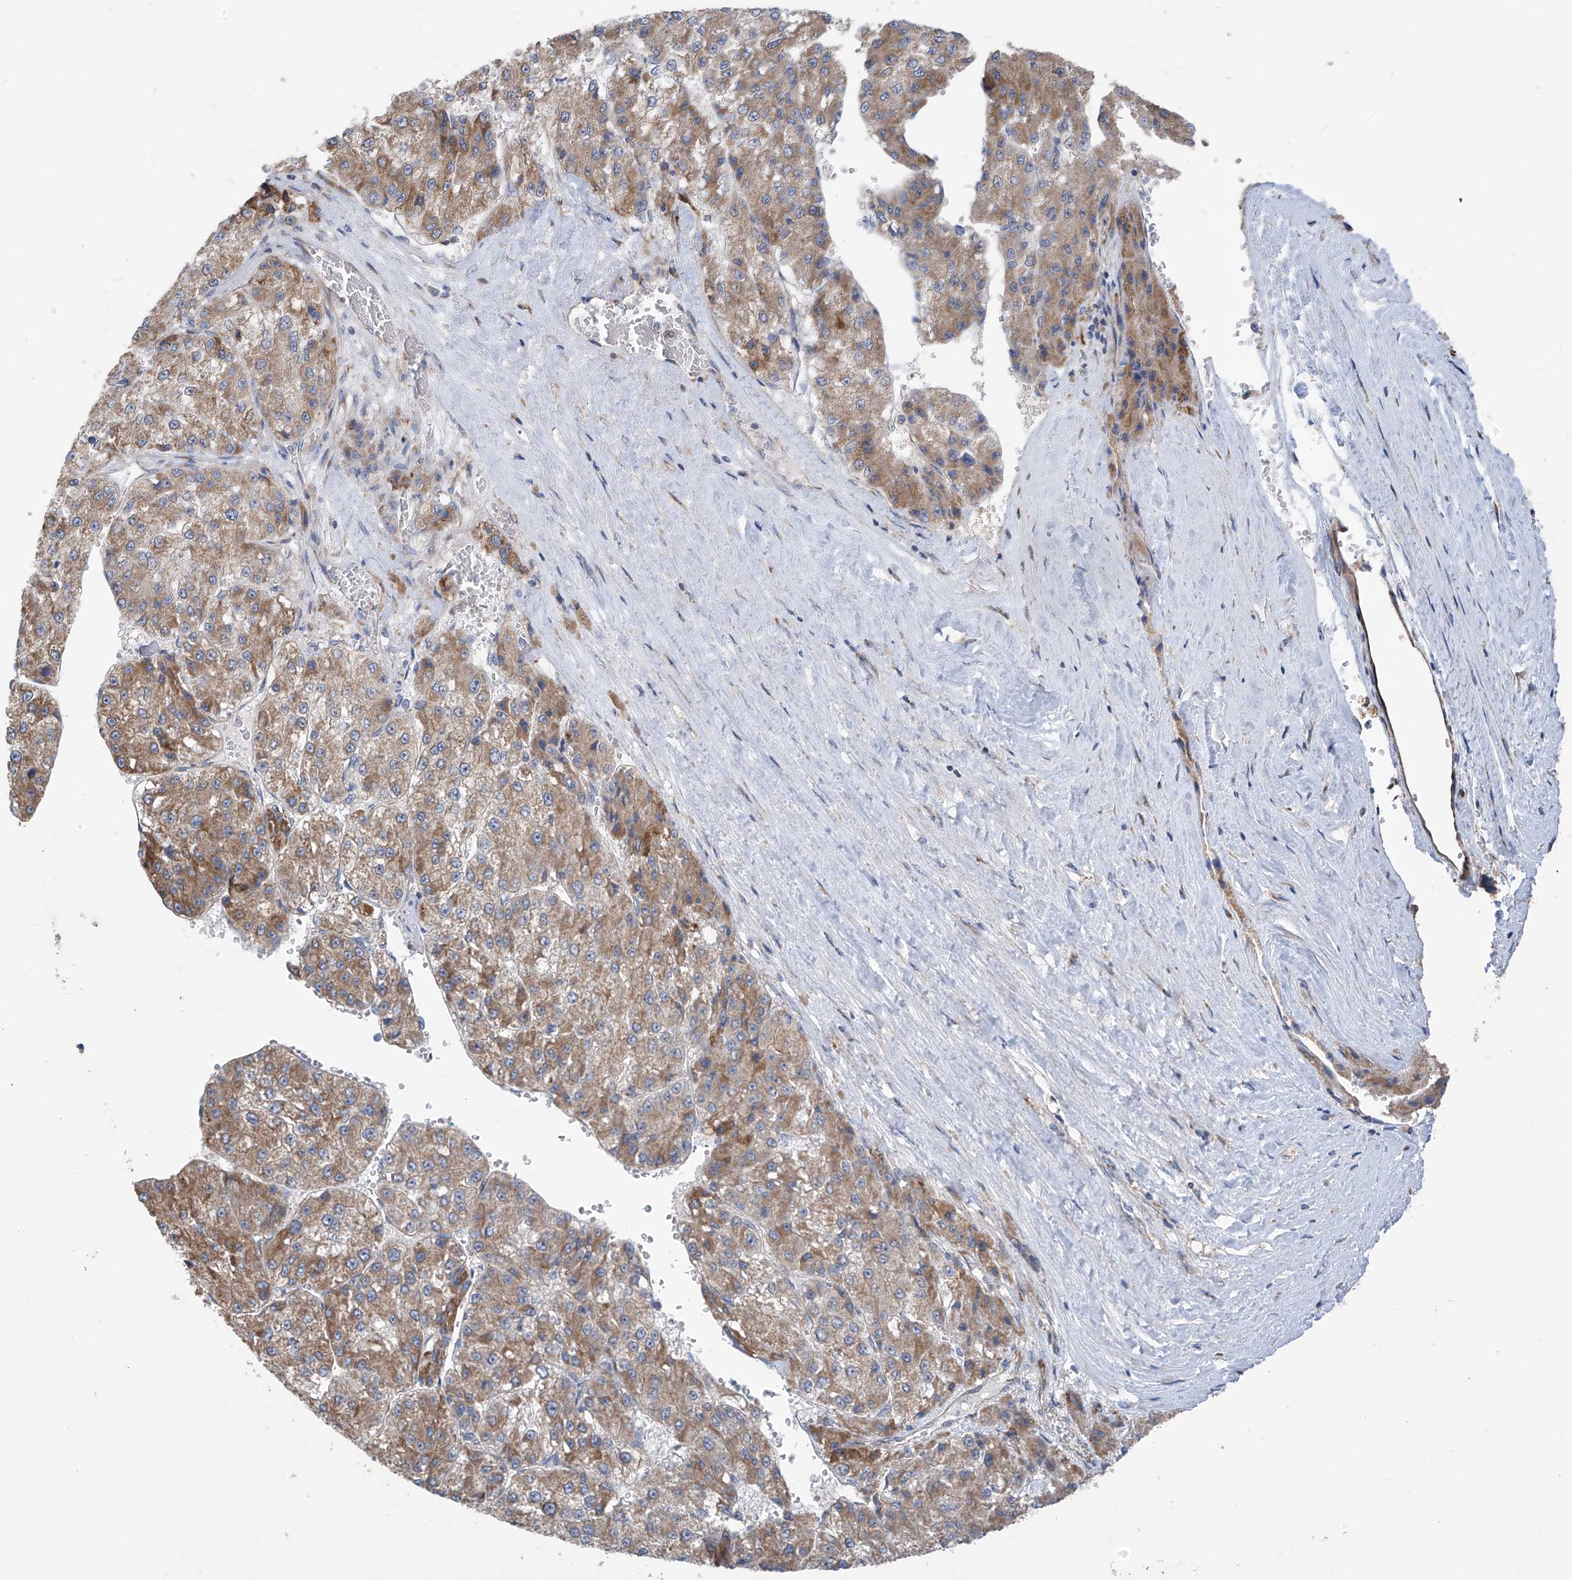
{"staining": {"intensity": "moderate", "quantity": ">75%", "location": "cytoplasmic/membranous"}, "tissue": "liver cancer", "cell_type": "Tumor cells", "image_type": "cancer", "snomed": [{"axis": "morphology", "description": "Carcinoma, Hepatocellular, NOS"}, {"axis": "topography", "description": "Liver"}], "caption": "Immunohistochemistry photomicrograph of liver cancer (hepatocellular carcinoma) stained for a protein (brown), which displays medium levels of moderate cytoplasmic/membranous expression in approximately >75% of tumor cells.", "gene": "EIF5B", "patient": {"sex": "female", "age": 73}}